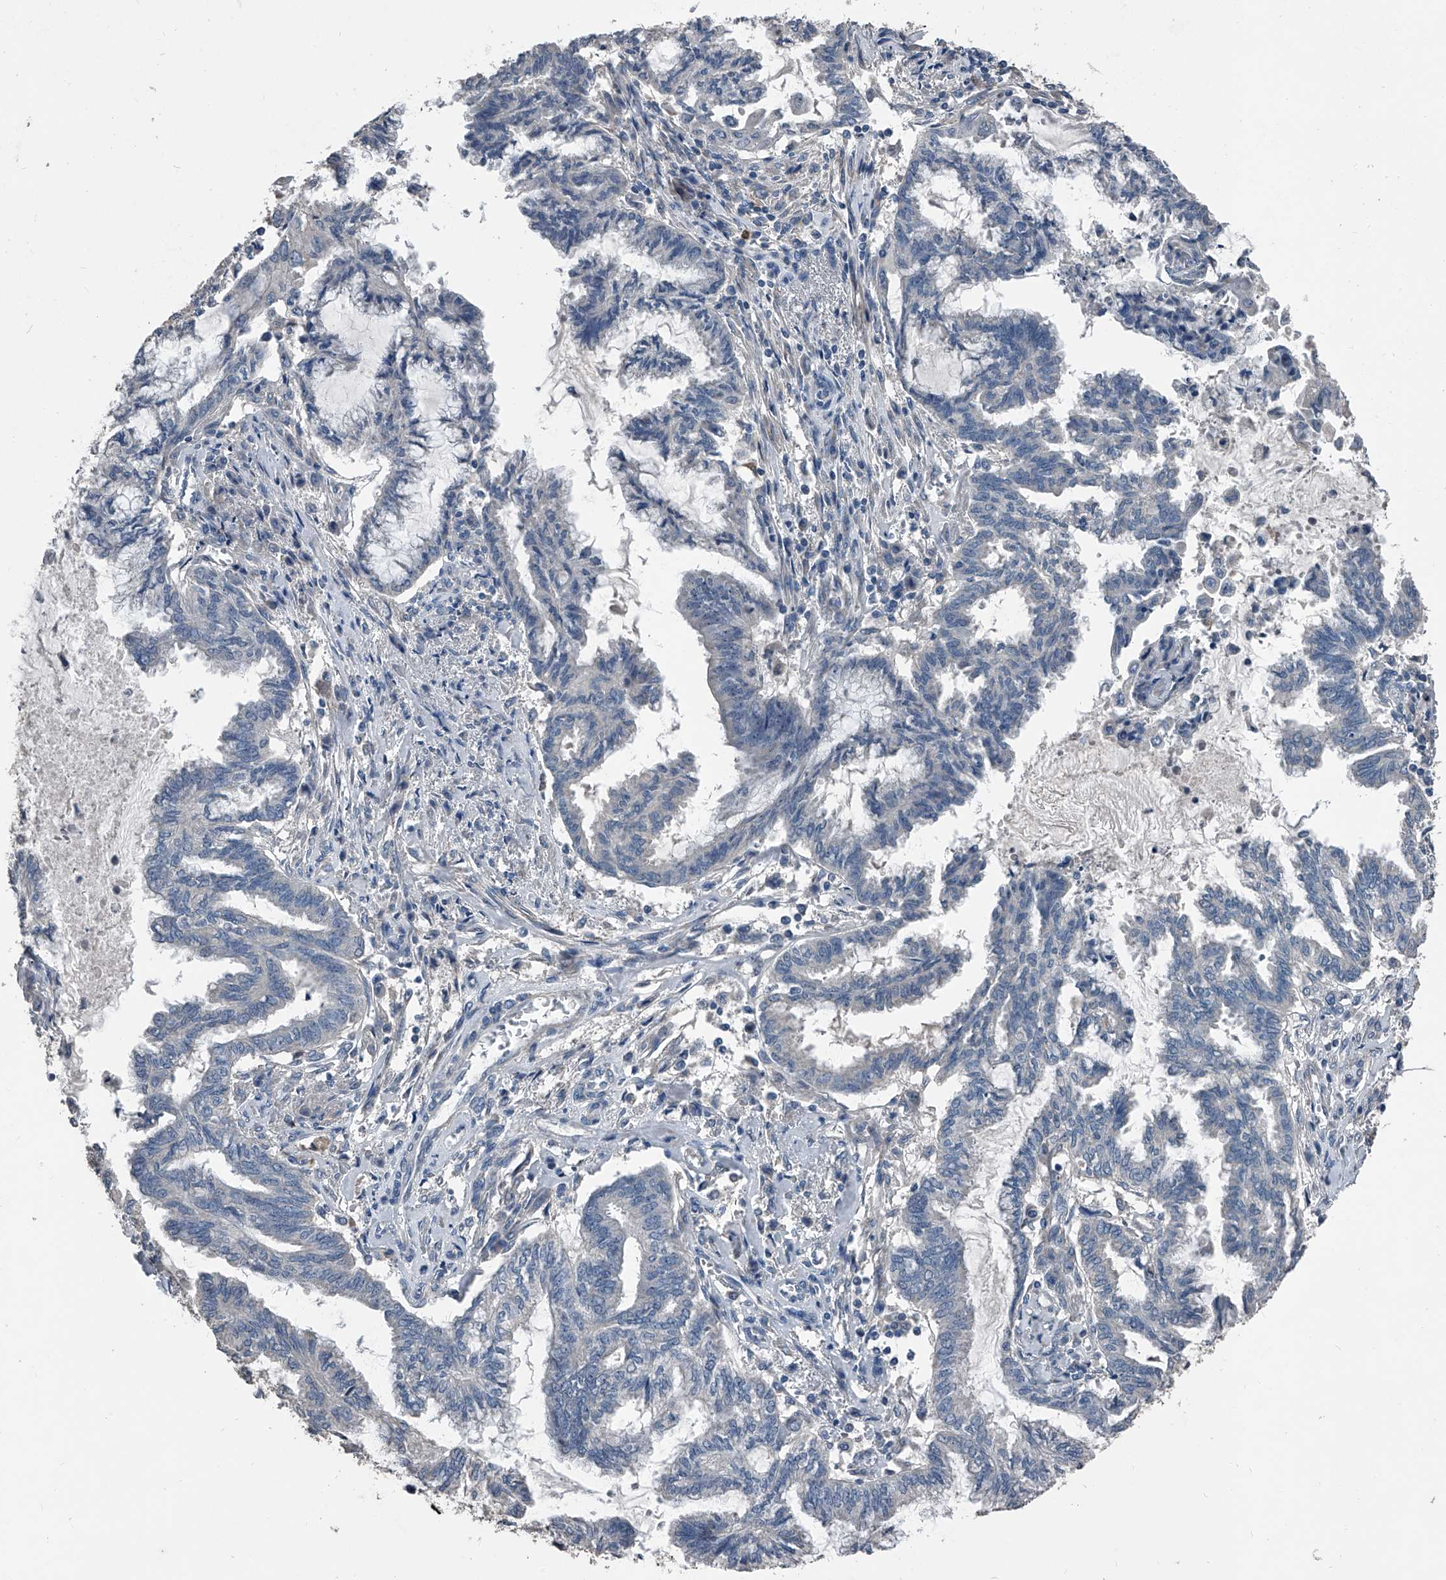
{"staining": {"intensity": "negative", "quantity": "none", "location": "none"}, "tissue": "endometrial cancer", "cell_type": "Tumor cells", "image_type": "cancer", "snomed": [{"axis": "morphology", "description": "Adenocarcinoma, NOS"}, {"axis": "topography", "description": "Endometrium"}], "caption": "Image shows no protein staining in tumor cells of adenocarcinoma (endometrial) tissue.", "gene": "PHACTR1", "patient": {"sex": "female", "age": 86}}